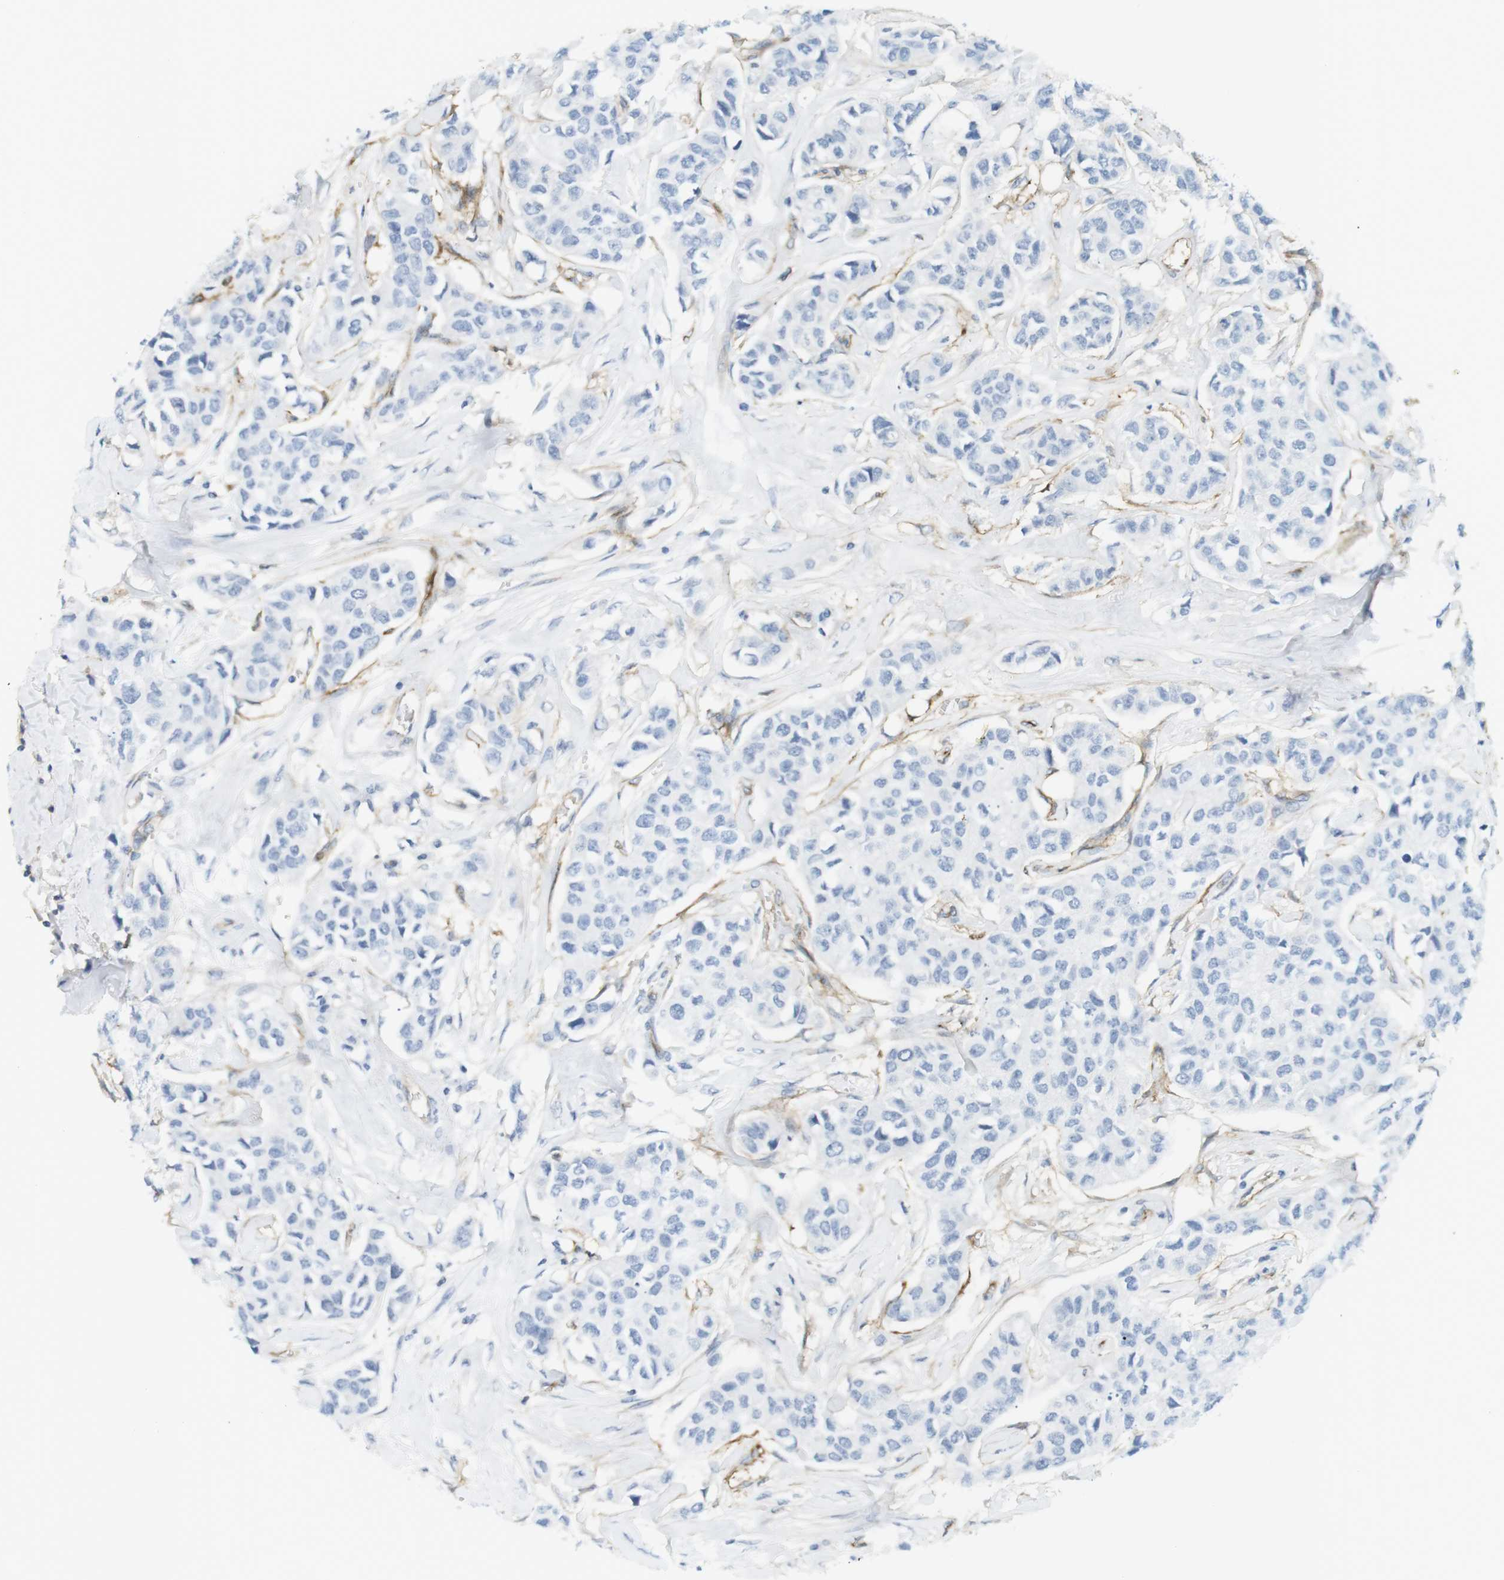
{"staining": {"intensity": "negative", "quantity": "none", "location": "none"}, "tissue": "breast cancer", "cell_type": "Tumor cells", "image_type": "cancer", "snomed": [{"axis": "morphology", "description": "Duct carcinoma"}, {"axis": "topography", "description": "Breast"}], "caption": "Tumor cells are negative for brown protein staining in breast cancer.", "gene": "F2R", "patient": {"sex": "female", "age": 80}}